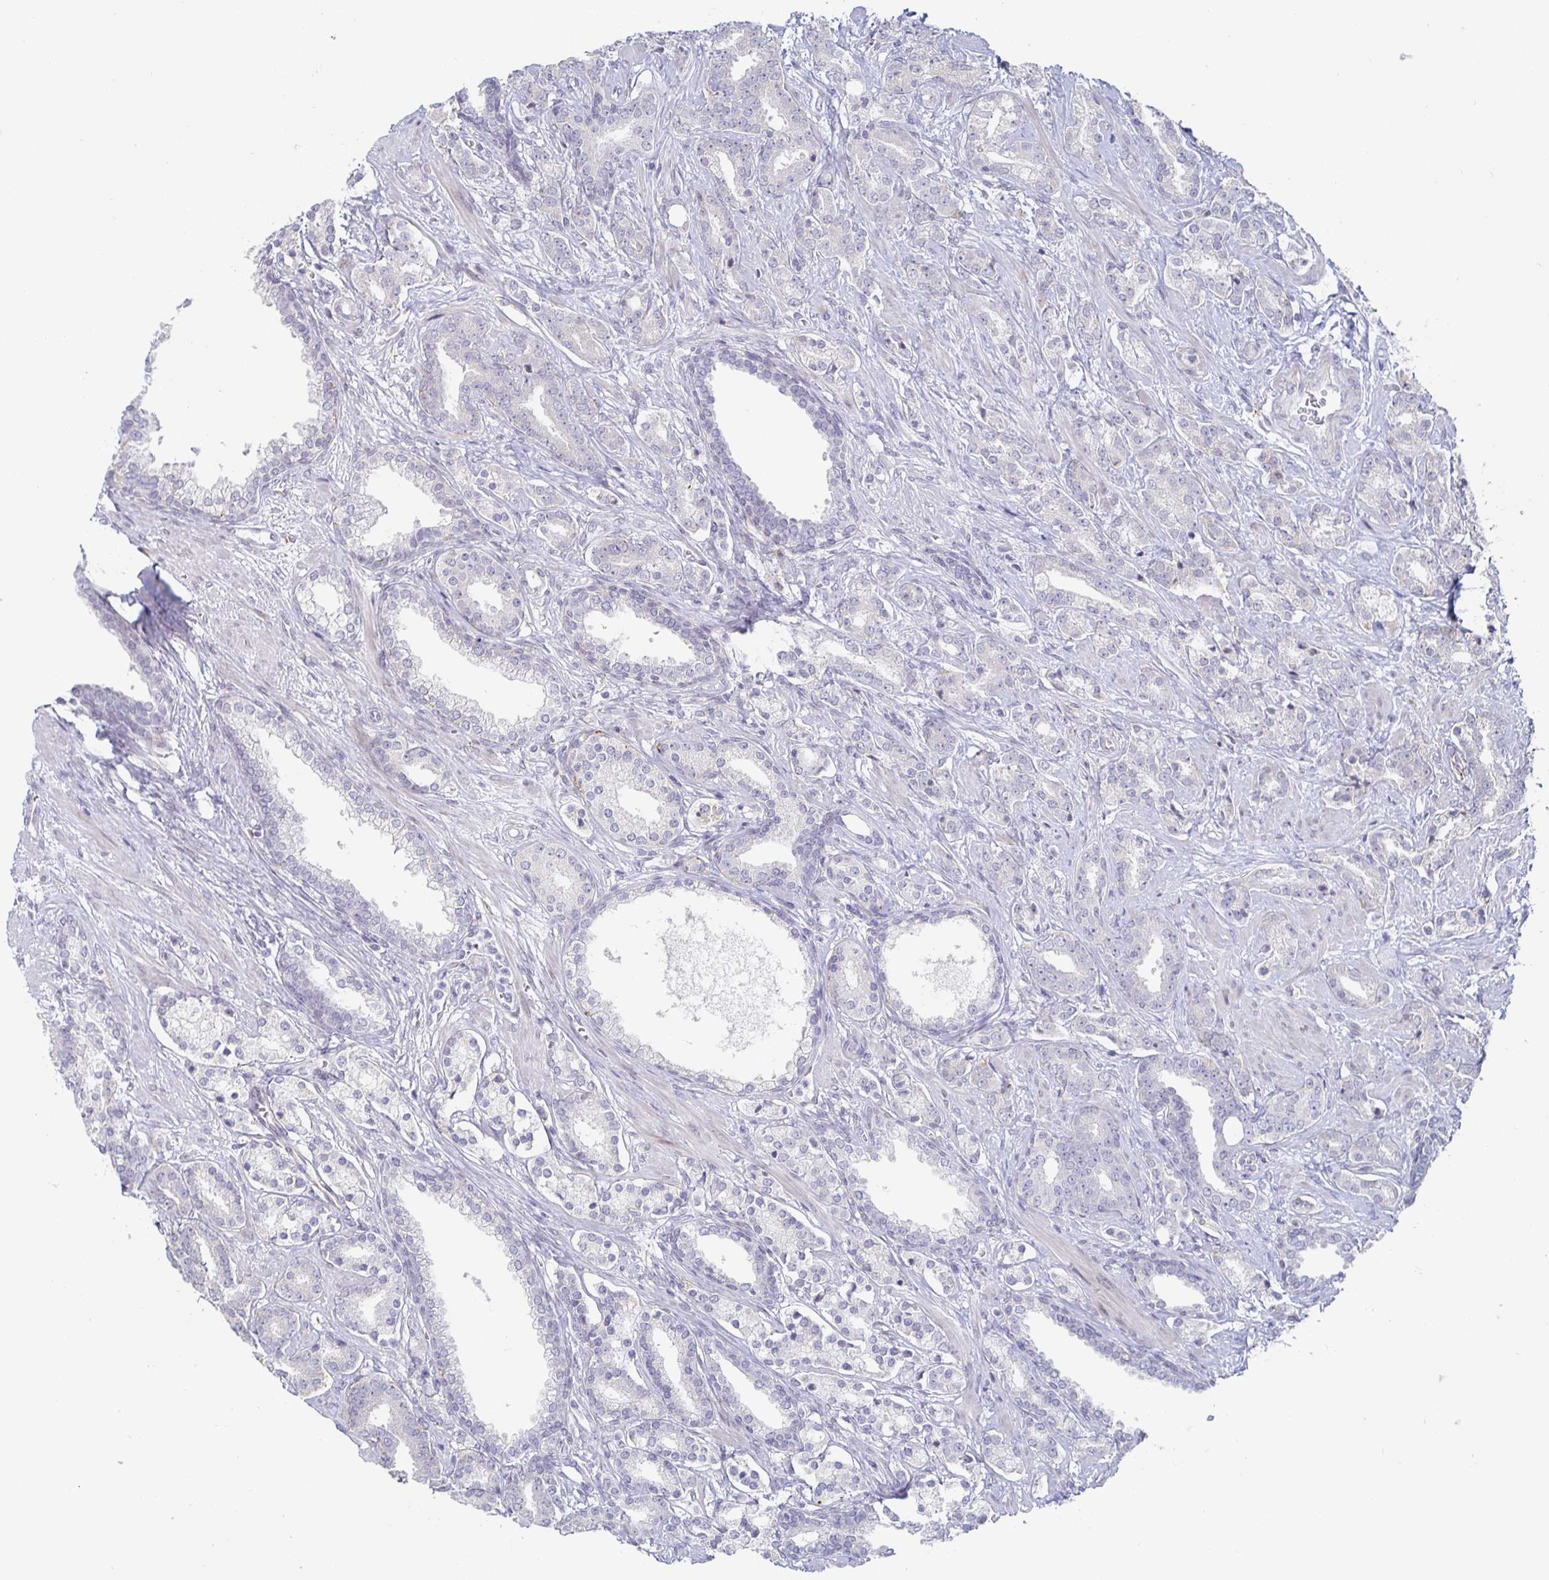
{"staining": {"intensity": "moderate", "quantity": "<25%", "location": "cytoplasmic/membranous"}, "tissue": "prostate cancer", "cell_type": "Tumor cells", "image_type": "cancer", "snomed": [{"axis": "morphology", "description": "Adenocarcinoma, High grade"}, {"axis": "topography", "description": "Prostate"}], "caption": "Immunohistochemistry staining of adenocarcinoma (high-grade) (prostate), which reveals low levels of moderate cytoplasmic/membranous expression in about <25% of tumor cells indicating moderate cytoplasmic/membranous protein positivity. The staining was performed using DAB (brown) for protein detection and nuclei were counterstained in hematoxylin (blue).", "gene": "S100G", "patient": {"sex": "male", "age": 60}}